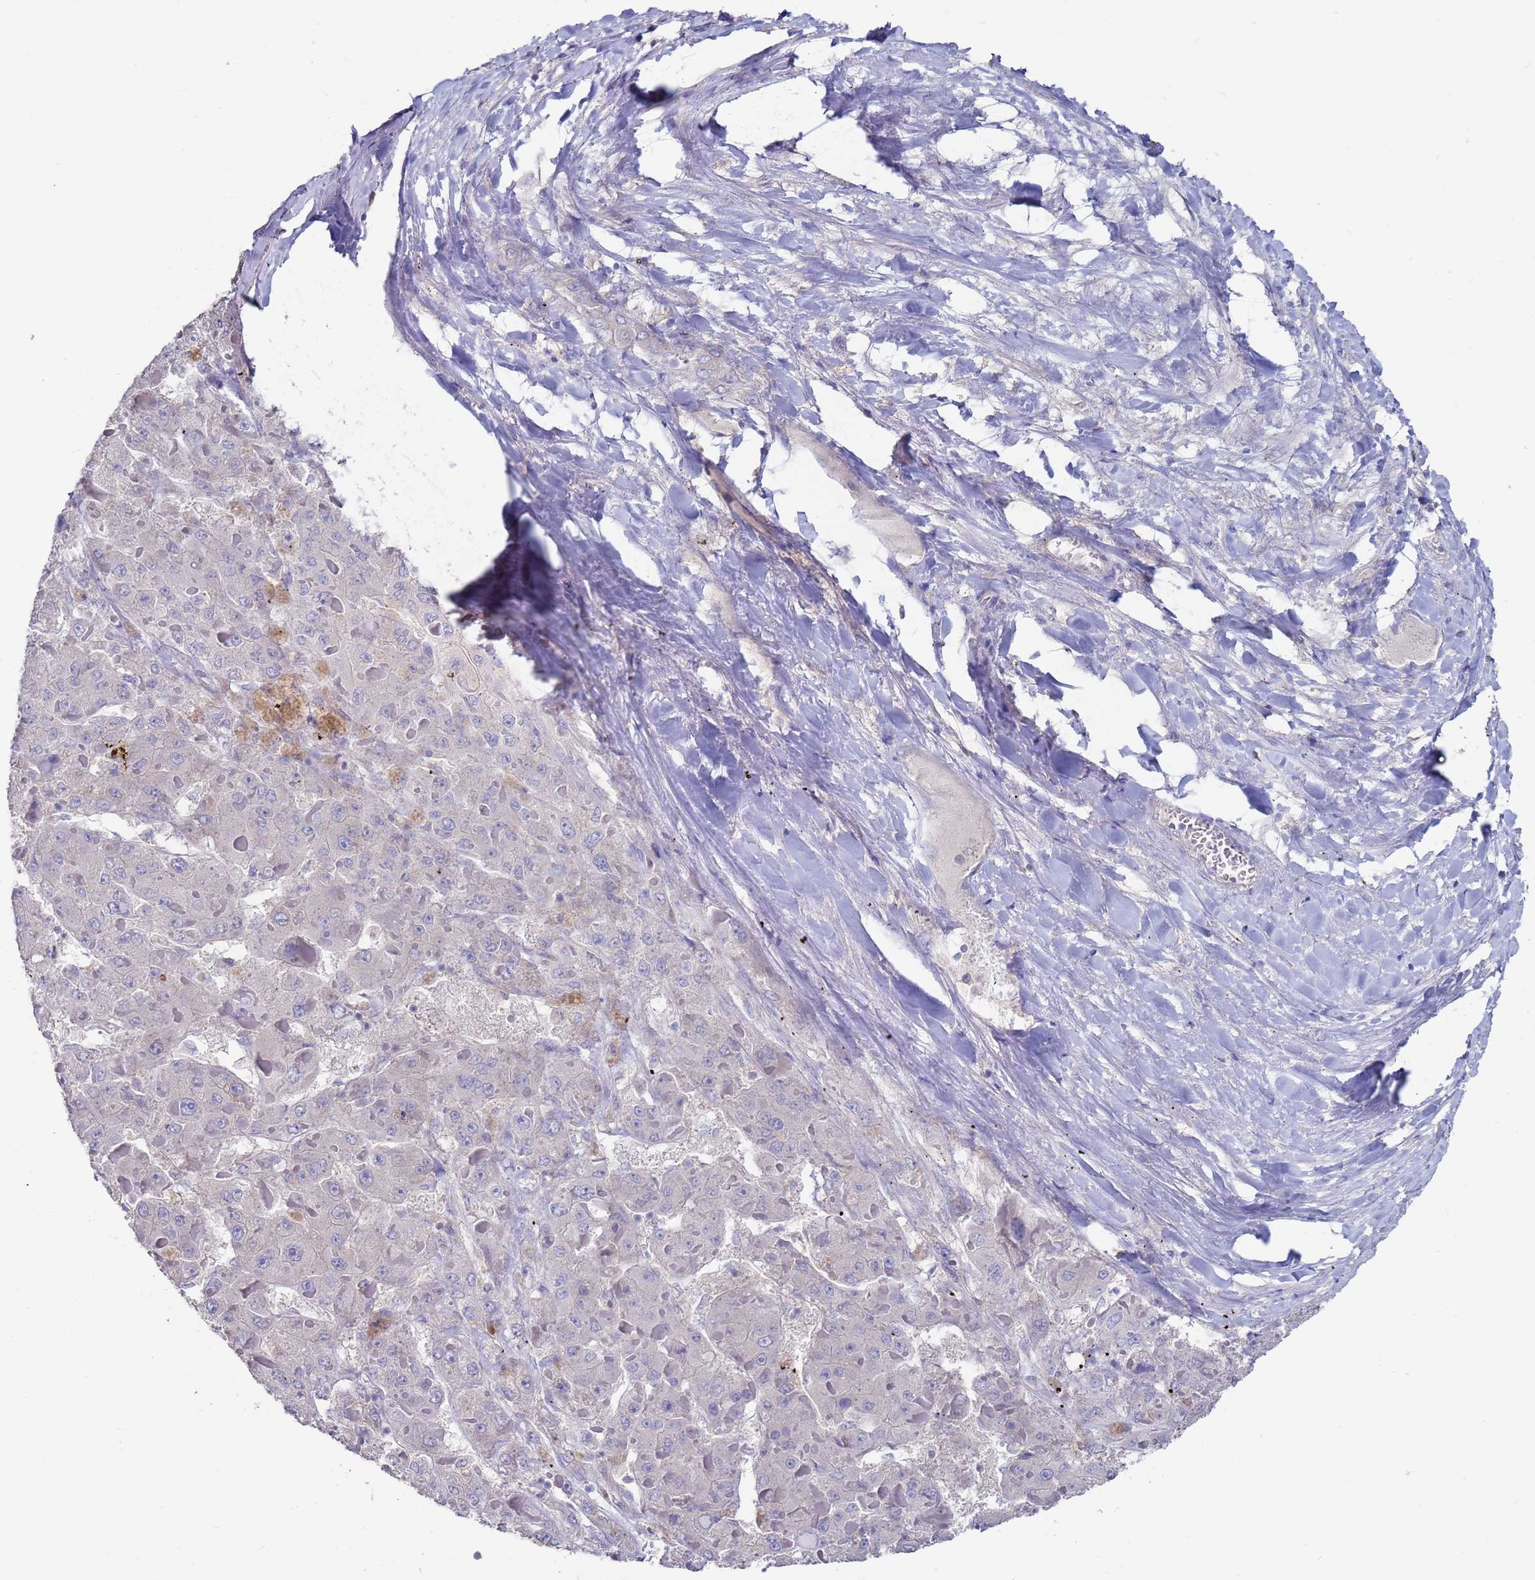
{"staining": {"intensity": "negative", "quantity": "none", "location": "none"}, "tissue": "liver cancer", "cell_type": "Tumor cells", "image_type": "cancer", "snomed": [{"axis": "morphology", "description": "Carcinoma, Hepatocellular, NOS"}, {"axis": "topography", "description": "Liver"}], "caption": "Tumor cells show no significant positivity in liver cancer (hepatocellular carcinoma). (Brightfield microscopy of DAB immunohistochemistry (IHC) at high magnification).", "gene": "KRTCAP3", "patient": {"sex": "female", "age": 73}}